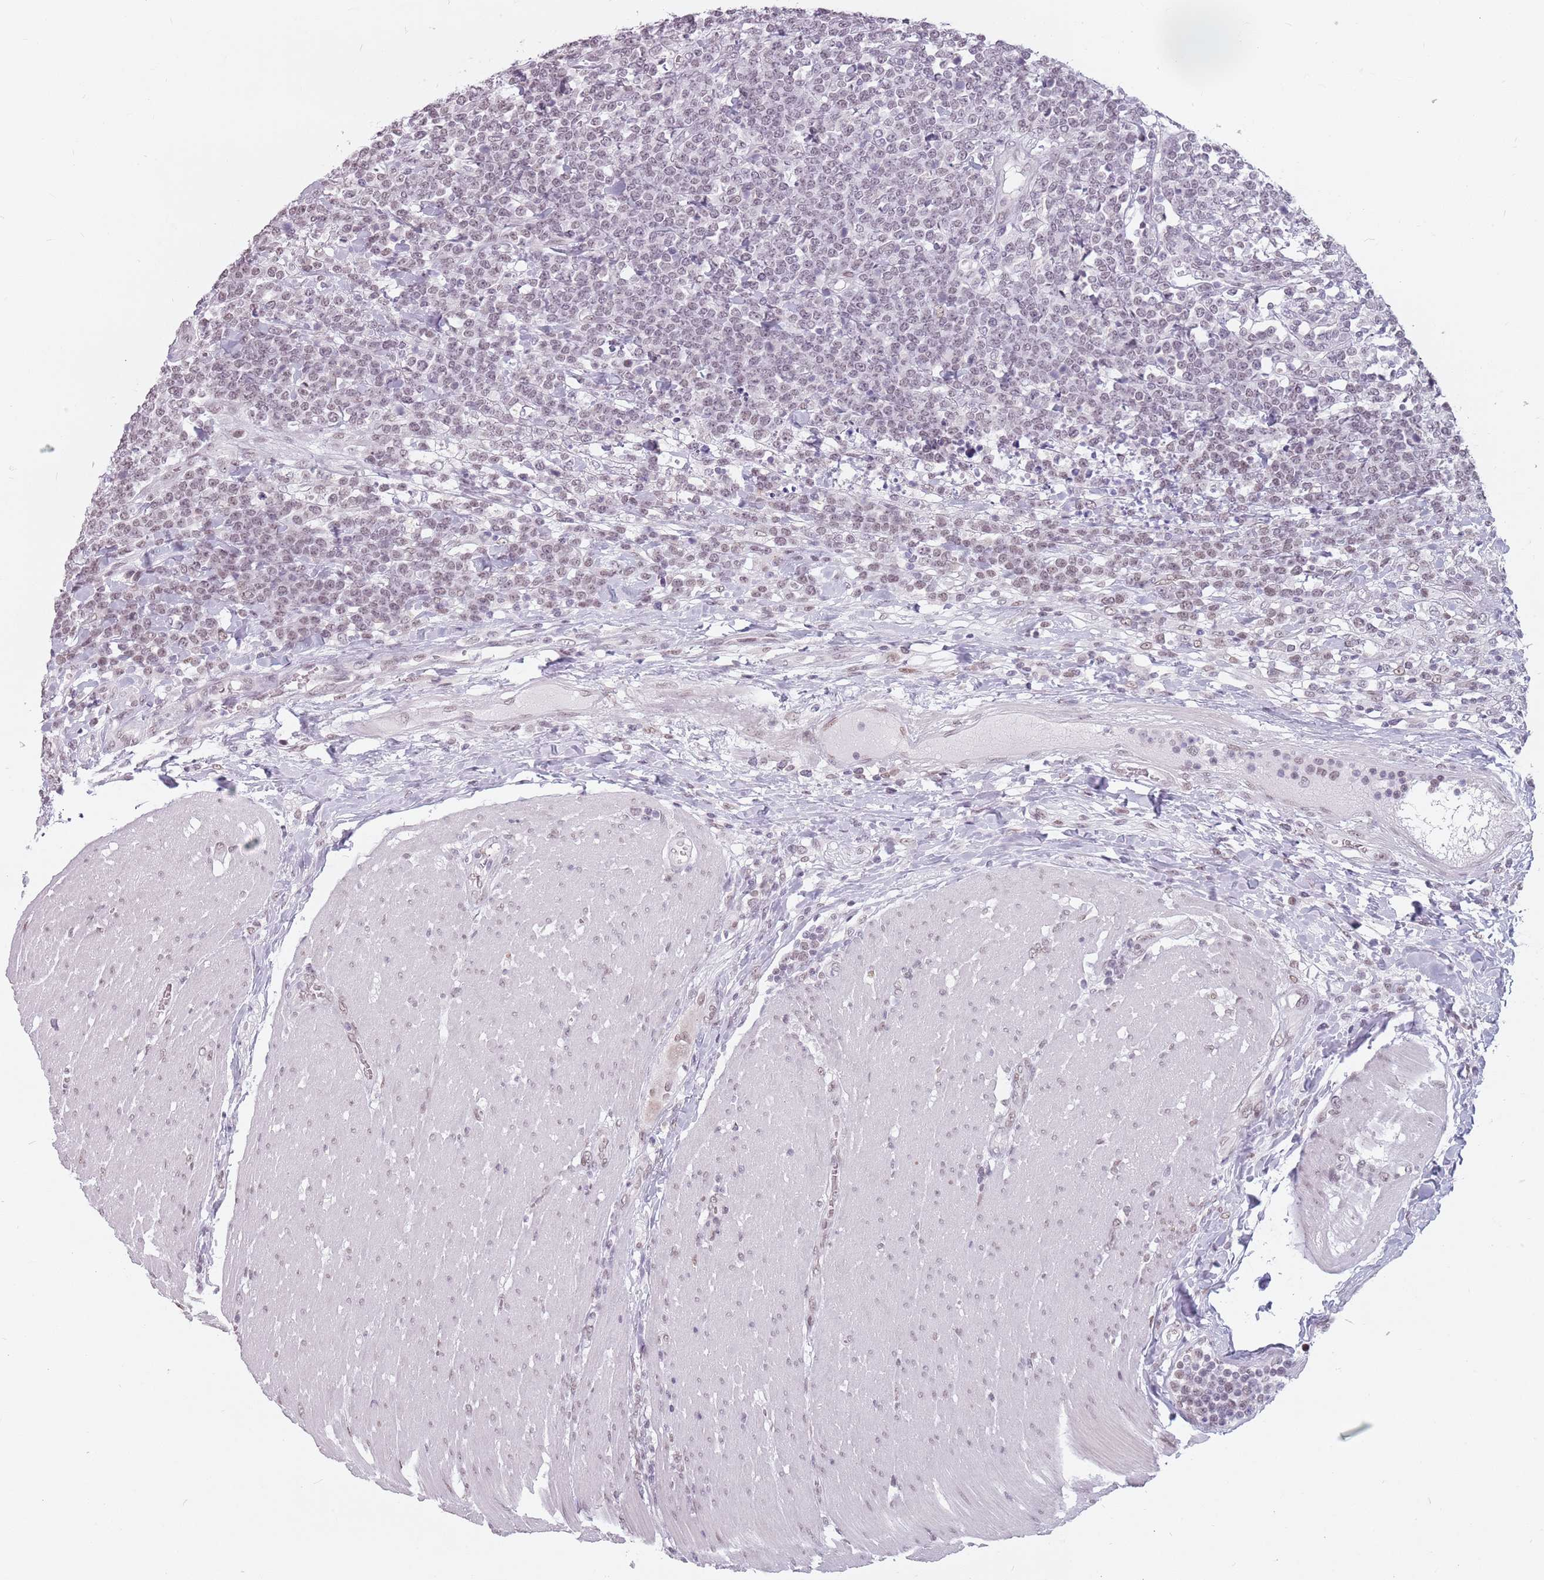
{"staining": {"intensity": "negative", "quantity": "none", "location": "none"}, "tissue": "lymphoma", "cell_type": "Tumor cells", "image_type": "cancer", "snomed": [{"axis": "morphology", "description": "Malignant lymphoma, non-Hodgkin's type, High grade"}, {"axis": "topography", "description": "Small intestine"}], "caption": "DAB (3,3'-diaminobenzidine) immunohistochemical staining of high-grade malignant lymphoma, non-Hodgkin's type demonstrates no significant staining in tumor cells.", "gene": "PTCHD1", "patient": {"sex": "male", "age": 8}}